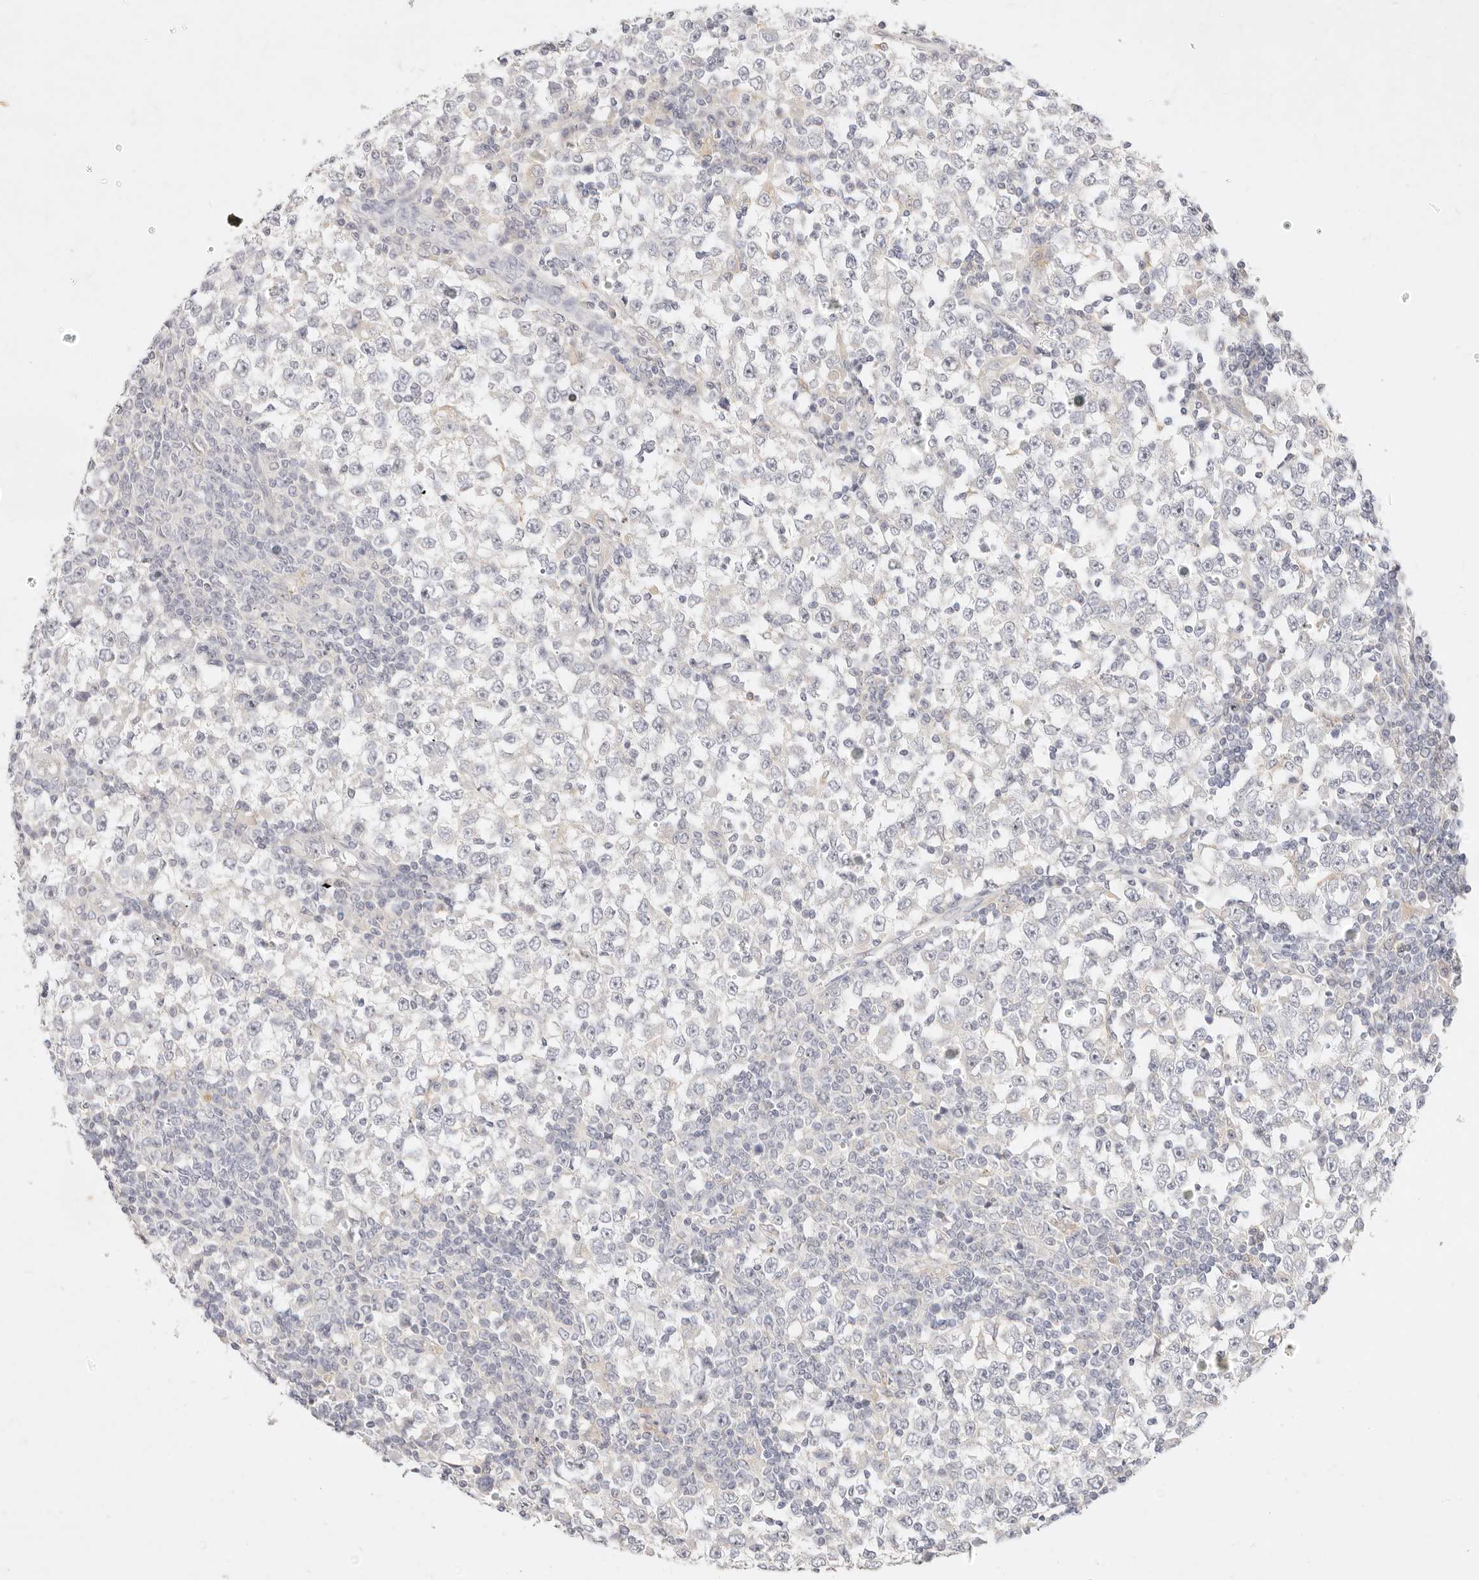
{"staining": {"intensity": "negative", "quantity": "none", "location": "none"}, "tissue": "testis cancer", "cell_type": "Tumor cells", "image_type": "cancer", "snomed": [{"axis": "morphology", "description": "Seminoma, NOS"}, {"axis": "topography", "description": "Testis"}], "caption": "The photomicrograph shows no staining of tumor cells in testis seminoma.", "gene": "GPR84", "patient": {"sex": "male", "age": 65}}